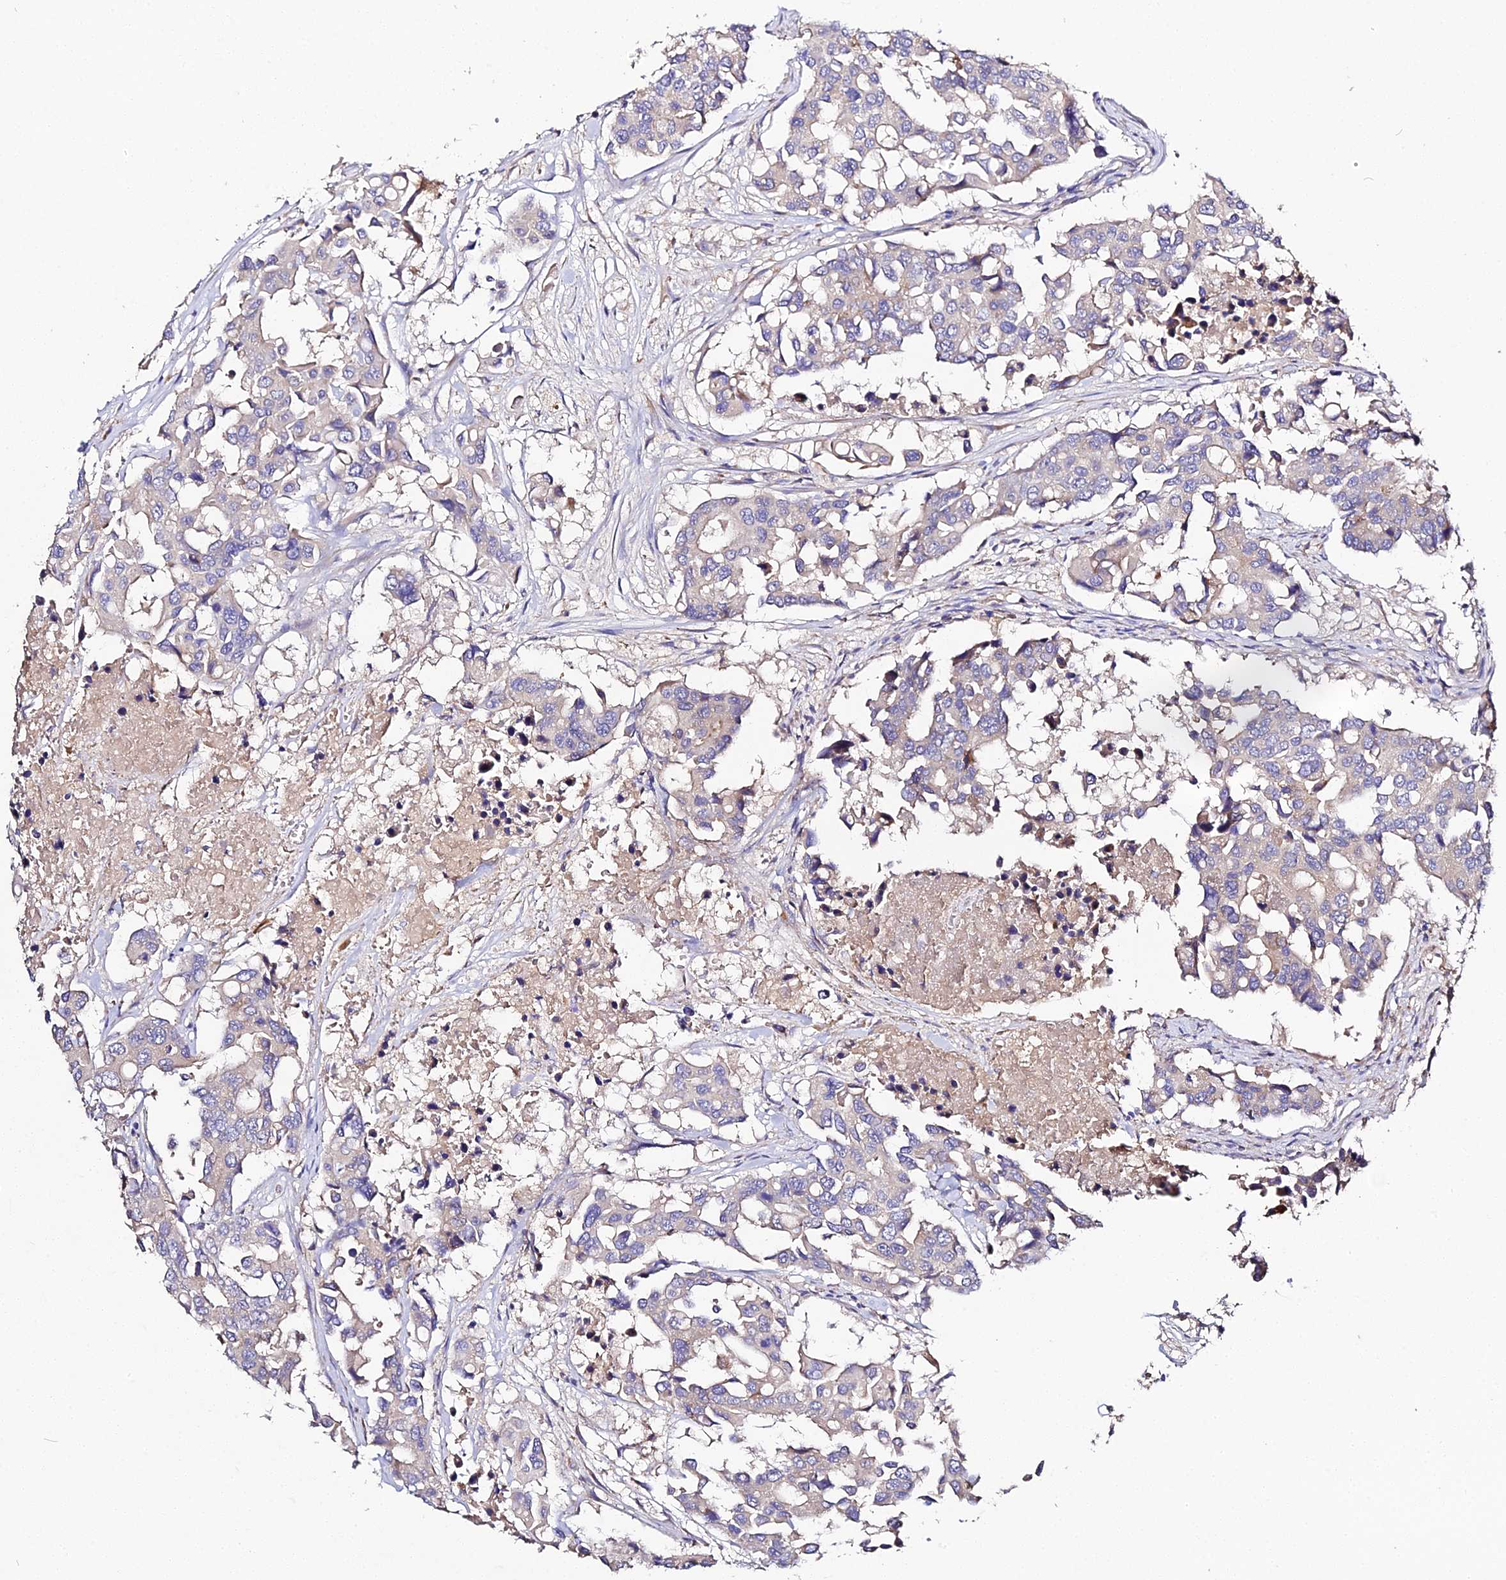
{"staining": {"intensity": "negative", "quantity": "none", "location": "none"}, "tissue": "colorectal cancer", "cell_type": "Tumor cells", "image_type": "cancer", "snomed": [{"axis": "morphology", "description": "Adenocarcinoma, NOS"}, {"axis": "topography", "description": "Colon"}], "caption": "Immunohistochemistry of colorectal cancer (adenocarcinoma) shows no positivity in tumor cells.", "gene": "SCX", "patient": {"sex": "male", "age": 77}}